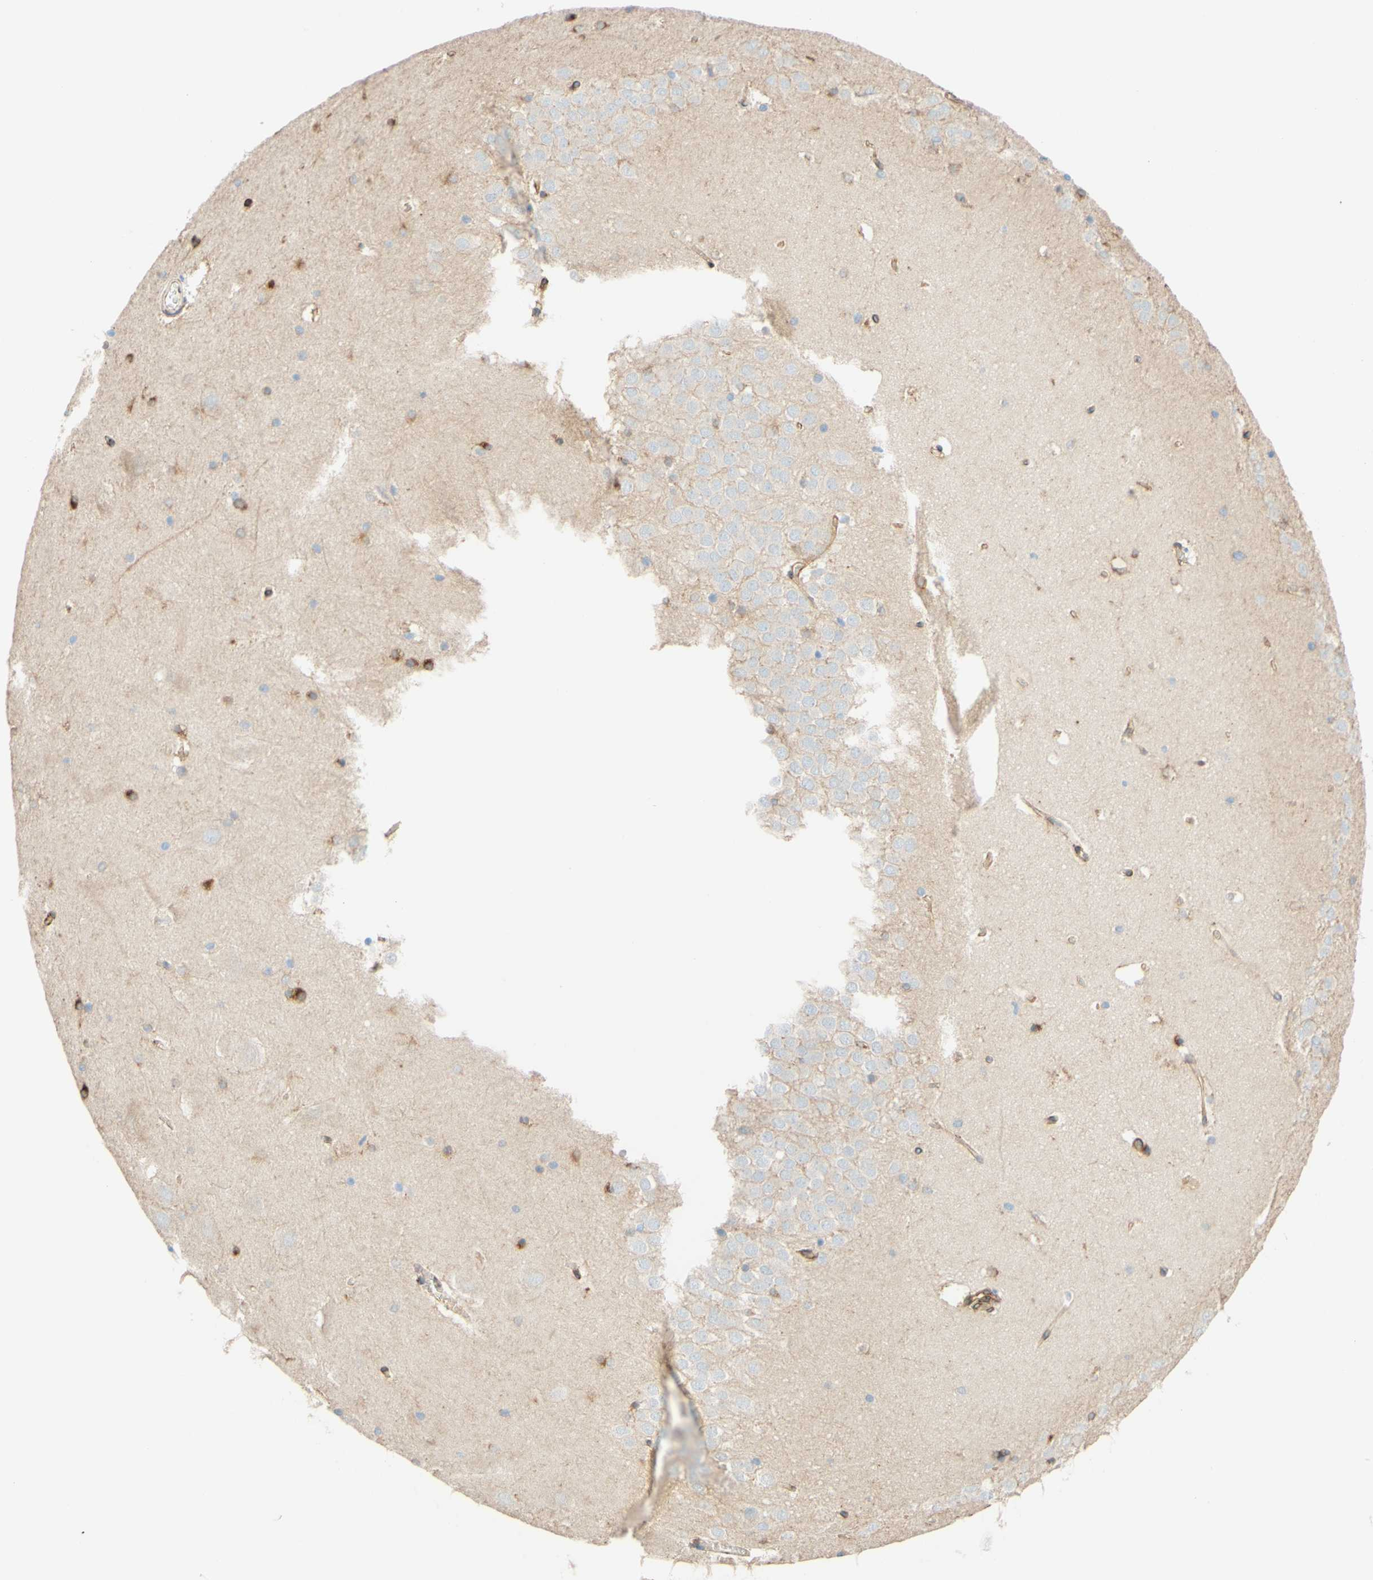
{"staining": {"intensity": "strong", "quantity": "25%-75%", "location": "cytoplasmic/membranous"}, "tissue": "hippocampus", "cell_type": "Glial cells", "image_type": "normal", "snomed": [{"axis": "morphology", "description": "Normal tissue, NOS"}, {"axis": "topography", "description": "Hippocampus"}], "caption": "Human hippocampus stained with a brown dye exhibits strong cytoplasmic/membranous positive staining in about 25%-75% of glial cells.", "gene": "ENDOD1", "patient": {"sex": "male", "age": 45}}